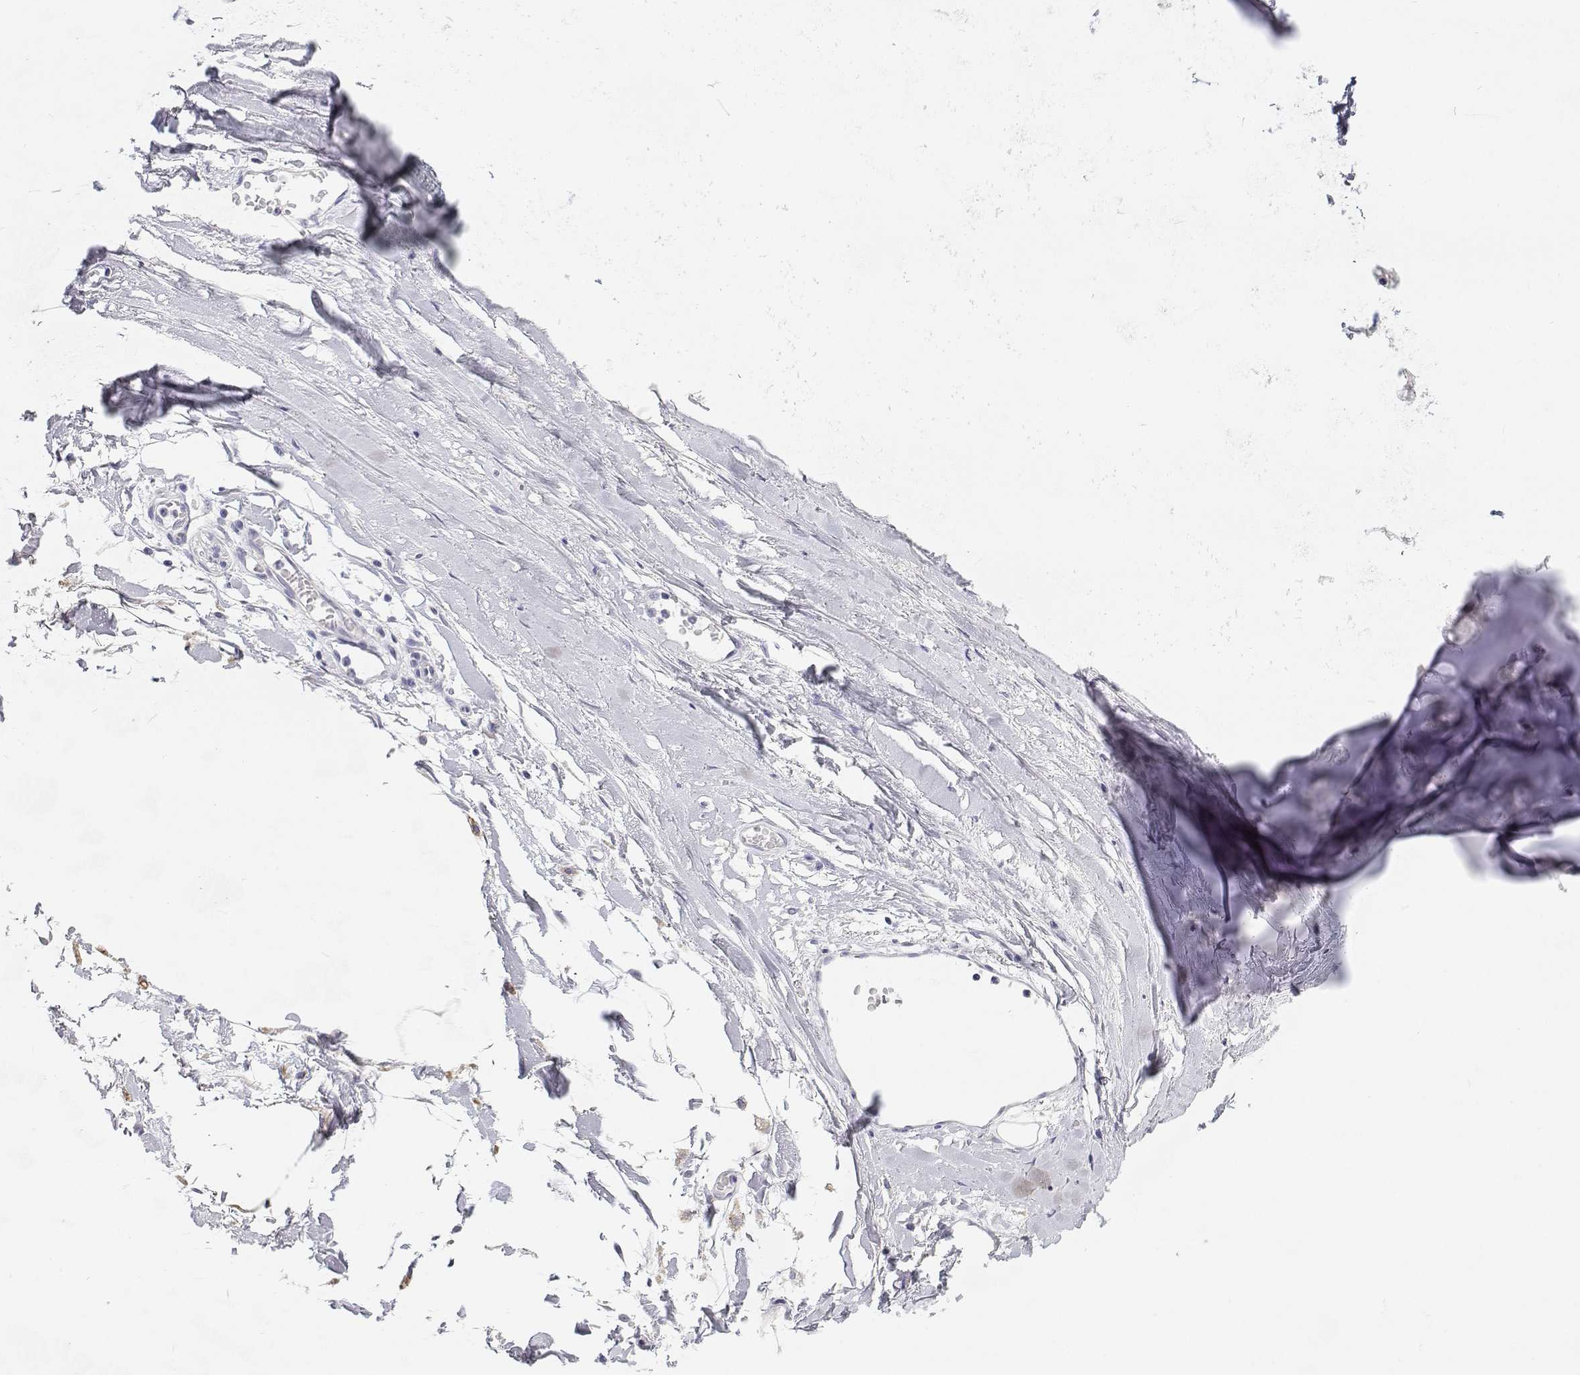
{"staining": {"intensity": "negative", "quantity": "none", "location": "none"}, "tissue": "soft tissue", "cell_type": "Chondrocytes", "image_type": "normal", "snomed": [{"axis": "morphology", "description": "Normal tissue, NOS"}, {"axis": "topography", "description": "Cartilage tissue"}, {"axis": "topography", "description": "Nasopharynx"}, {"axis": "topography", "description": "Thyroid gland"}], "caption": "Chondrocytes show no significant protein positivity in unremarkable soft tissue.", "gene": "NCR2", "patient": {"sex": "male", "age": 63}}